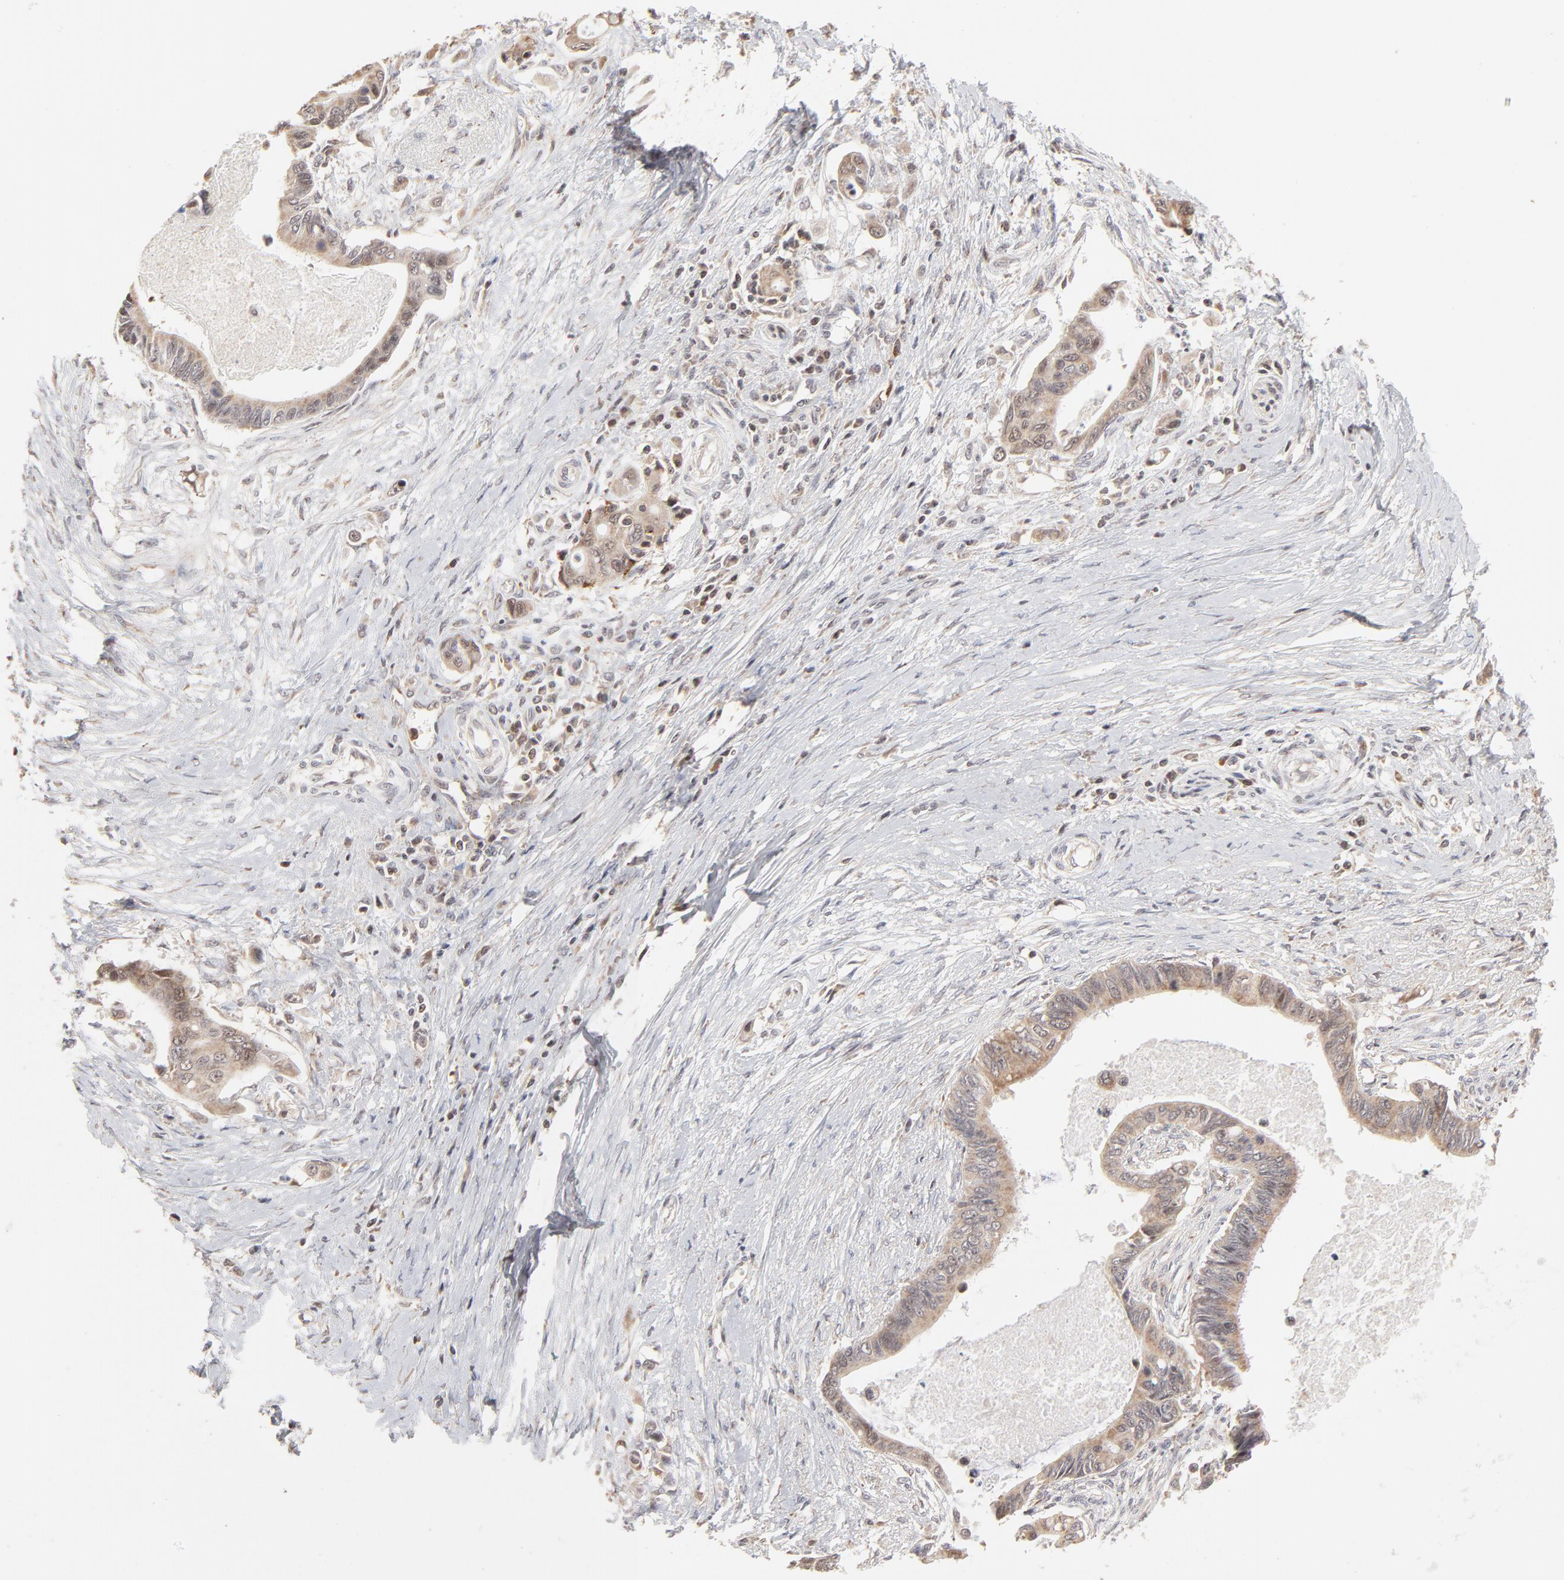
{"staining": {"intensity": "weak", "quantity": ">75%", "location": "cytoplasmic/membranous"}, "tissue": "pancreatic cancer", "cell_type": "Tumor cells", "image_type": "cancer", "snomed": [{"axis": "morphology", "description": "Adenocarcinoma, NOS"}, {"axis": "topography", "description": "Pancreas"}], "caption": "High-magnification brightfield microscopy of pancreatic cancer stained with DAB (brown) and counterstained with hematoxylin (blue). tumor cells exhibit weak cytoplasmic/membranous staining is present in approximately>75% of cells.", "gene": "ARIH1", "patient": {"sex": "female", "age": 70}}